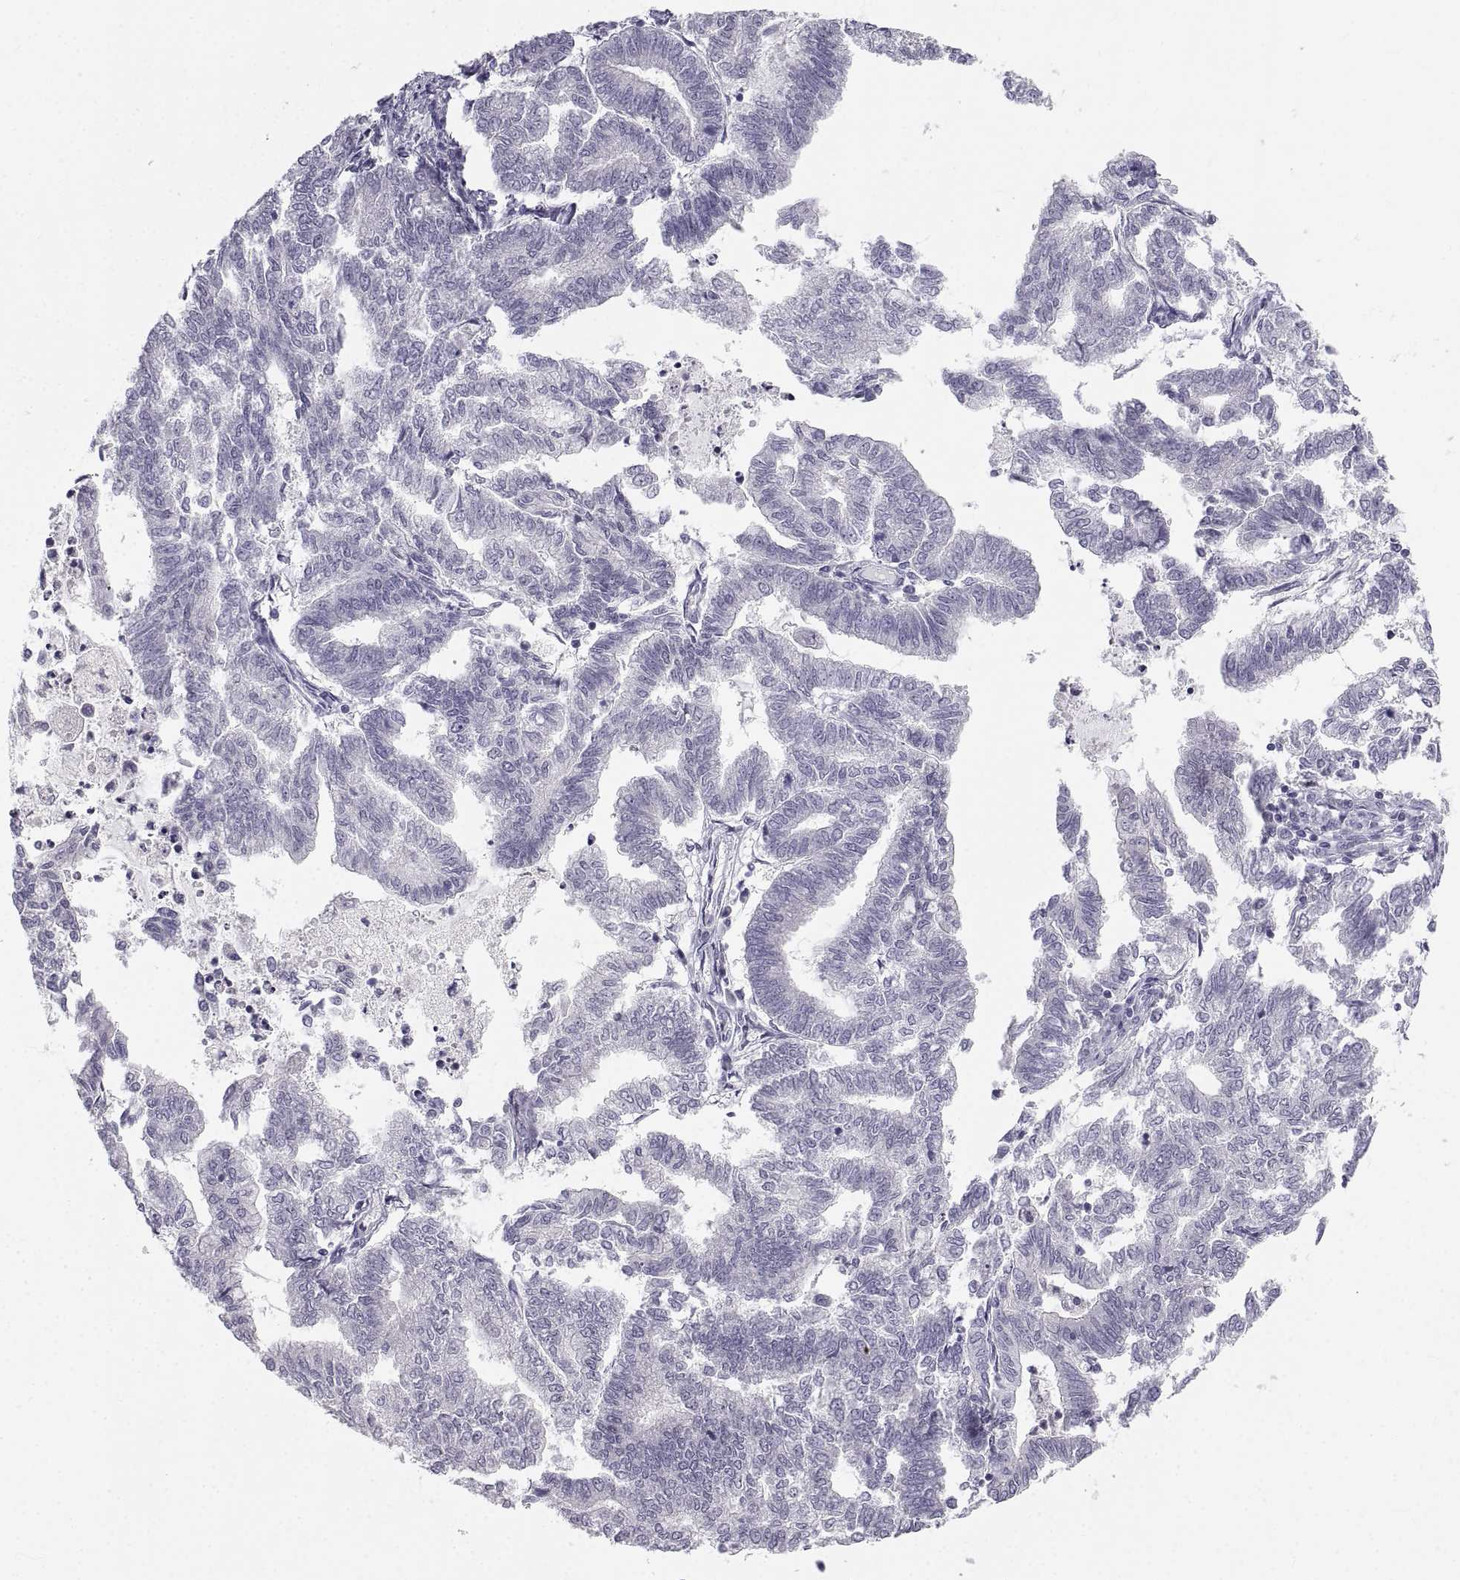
{"staining": {"intensity": "negative", "quantity": "none", "location": "none"}, "tissue": "endometrial cancer", "cell_type": "Tumor cells", "image_type": "cancer", "snomed": [{"axis": "morphology", "description": "Adenocarcinoma, NOS"}, {"axis": "topography", "description": "Endometrium"}], "caption": "The IHC micrograph has no significant staining in tumor cells of endometrial adenocarcinoma tissue. (DAB (3,3'-diaminobenzidine) IHC, high magnification).", "gene": "ZNF185", "patient": {"sex": "female", "age": 79}}